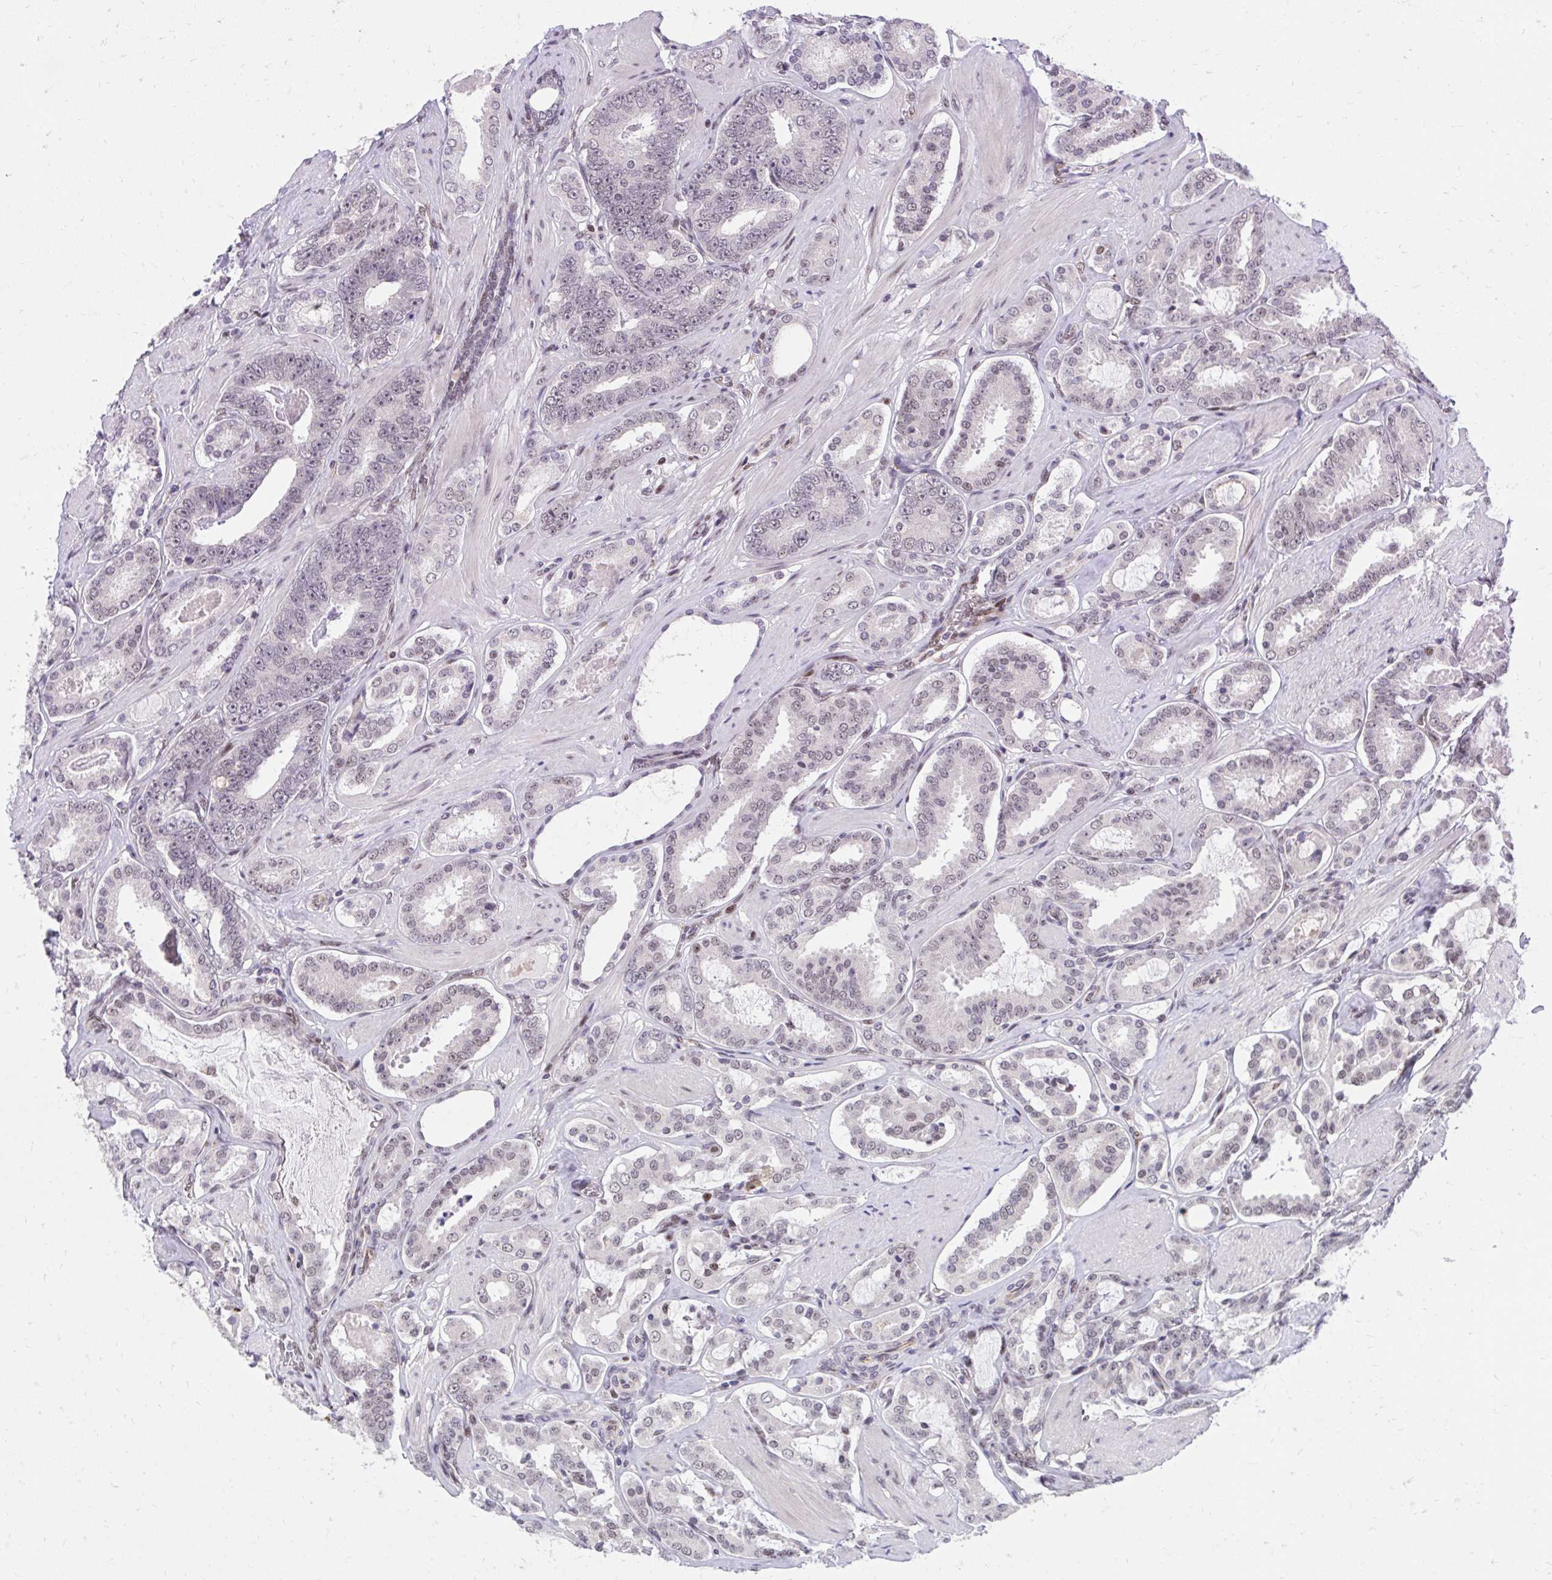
{"staining": {"intensity": "weak", "quantity": "<25%", "location": "nuclear"}, "tissue": "prostate cancer", "cell_type": "Tumor cells", "image_type": "cancer", "snomed": [{"axis": "morphology", "description": "Adenocarcinoma, High grade"}, {"axis": "topography", "description": "Prostate"}], "caption": "Tumor cells show no significant protein positivity in prostate cancer.", "gene": "HOXA4", "patient": {"sex": "male", "age": 63}}